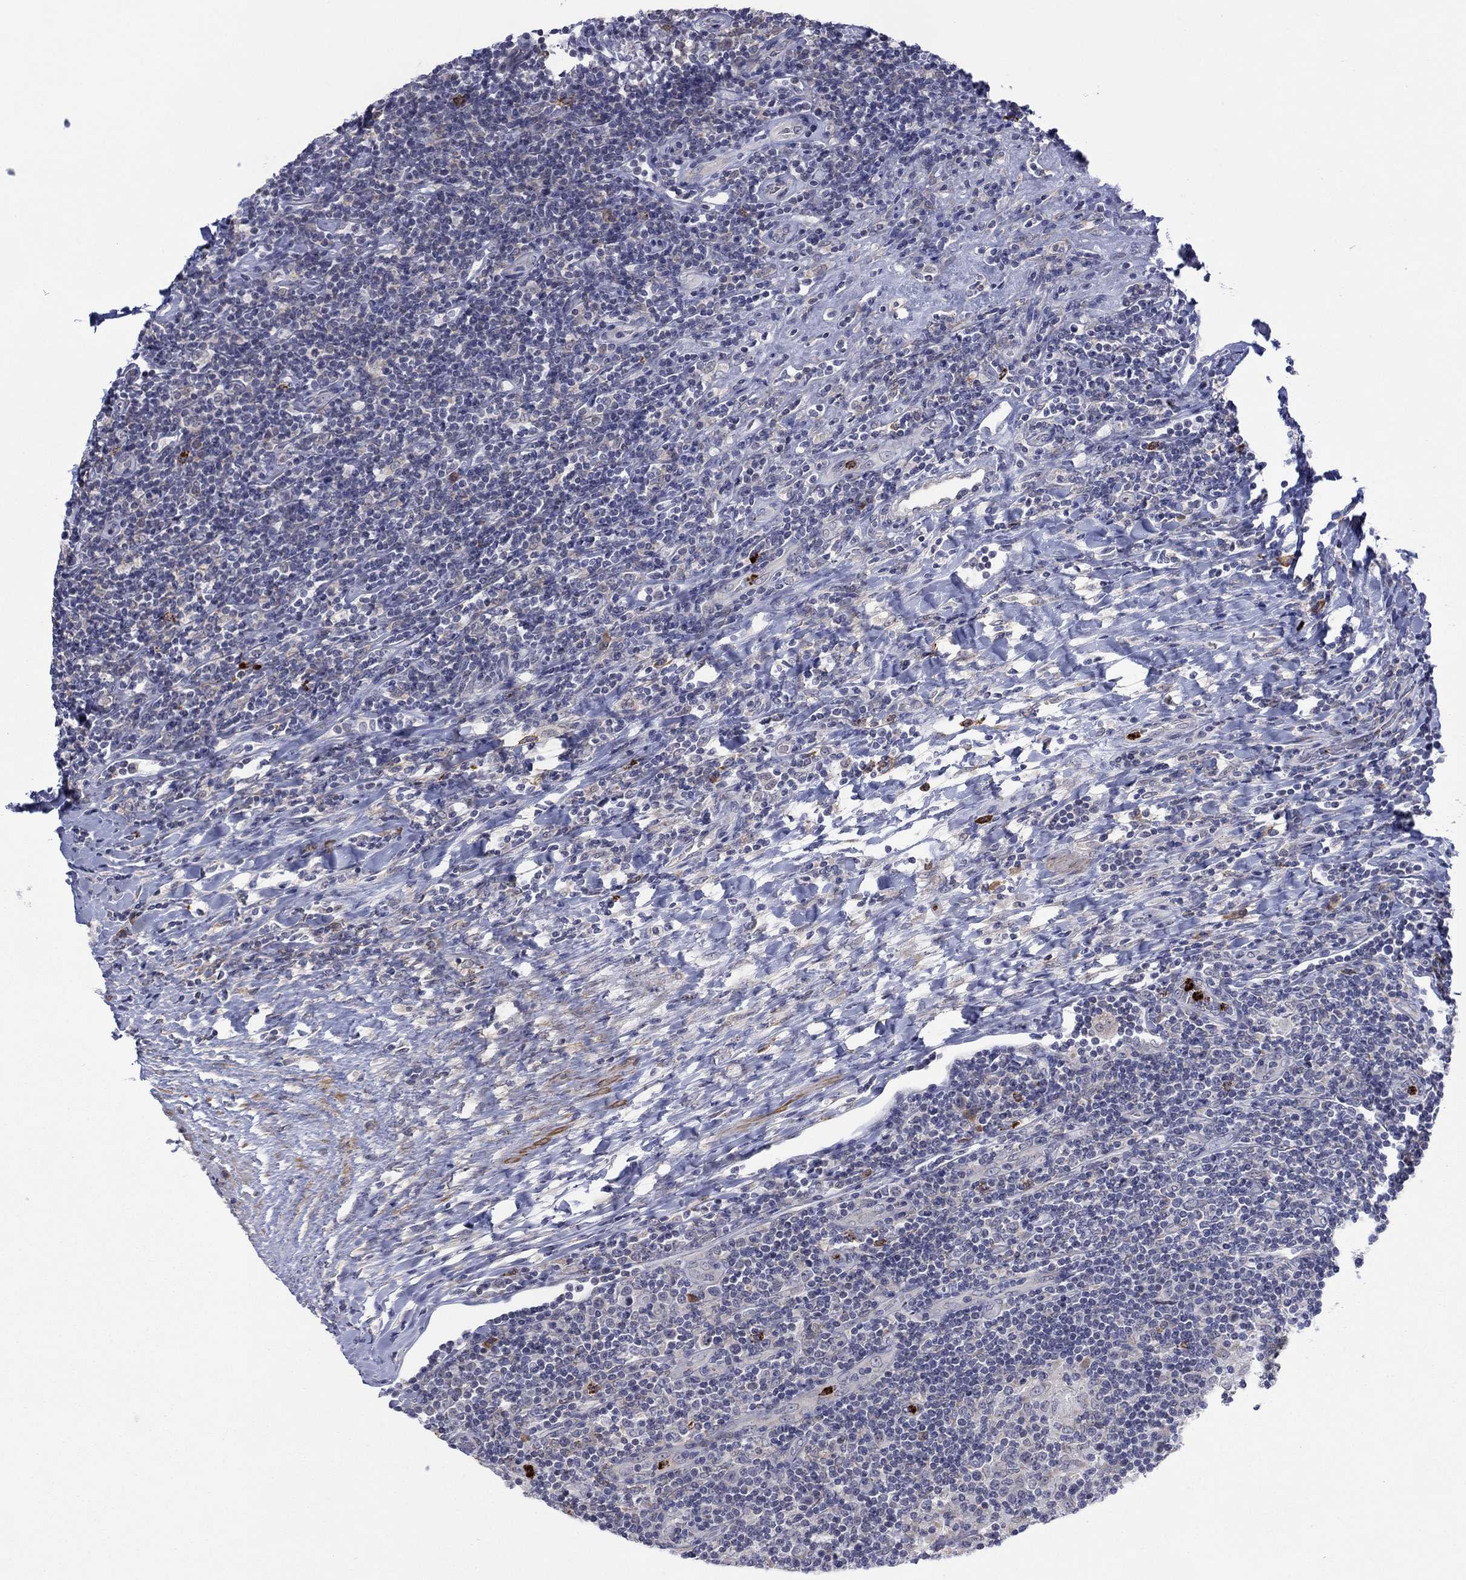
{"staining": {"intensity": "negative", "quantity": "none", "location": "none"}, "tissue": "lymphoma", "cell_type": "Tumor cells", "image_type": "cancer", "snomed": [{"axis": "morphology", "description": "Hodgkin's disease, NOS"}, {"axis": "topography", "description": "Lymph node"}], "caption": "High power microscopy photomicrograph of an IHC histopathology image of lymphoma, revealing no significant expression in tumor cells.", "gene": "MTRFR", "patient": {"sex": "male", "age": 40}}